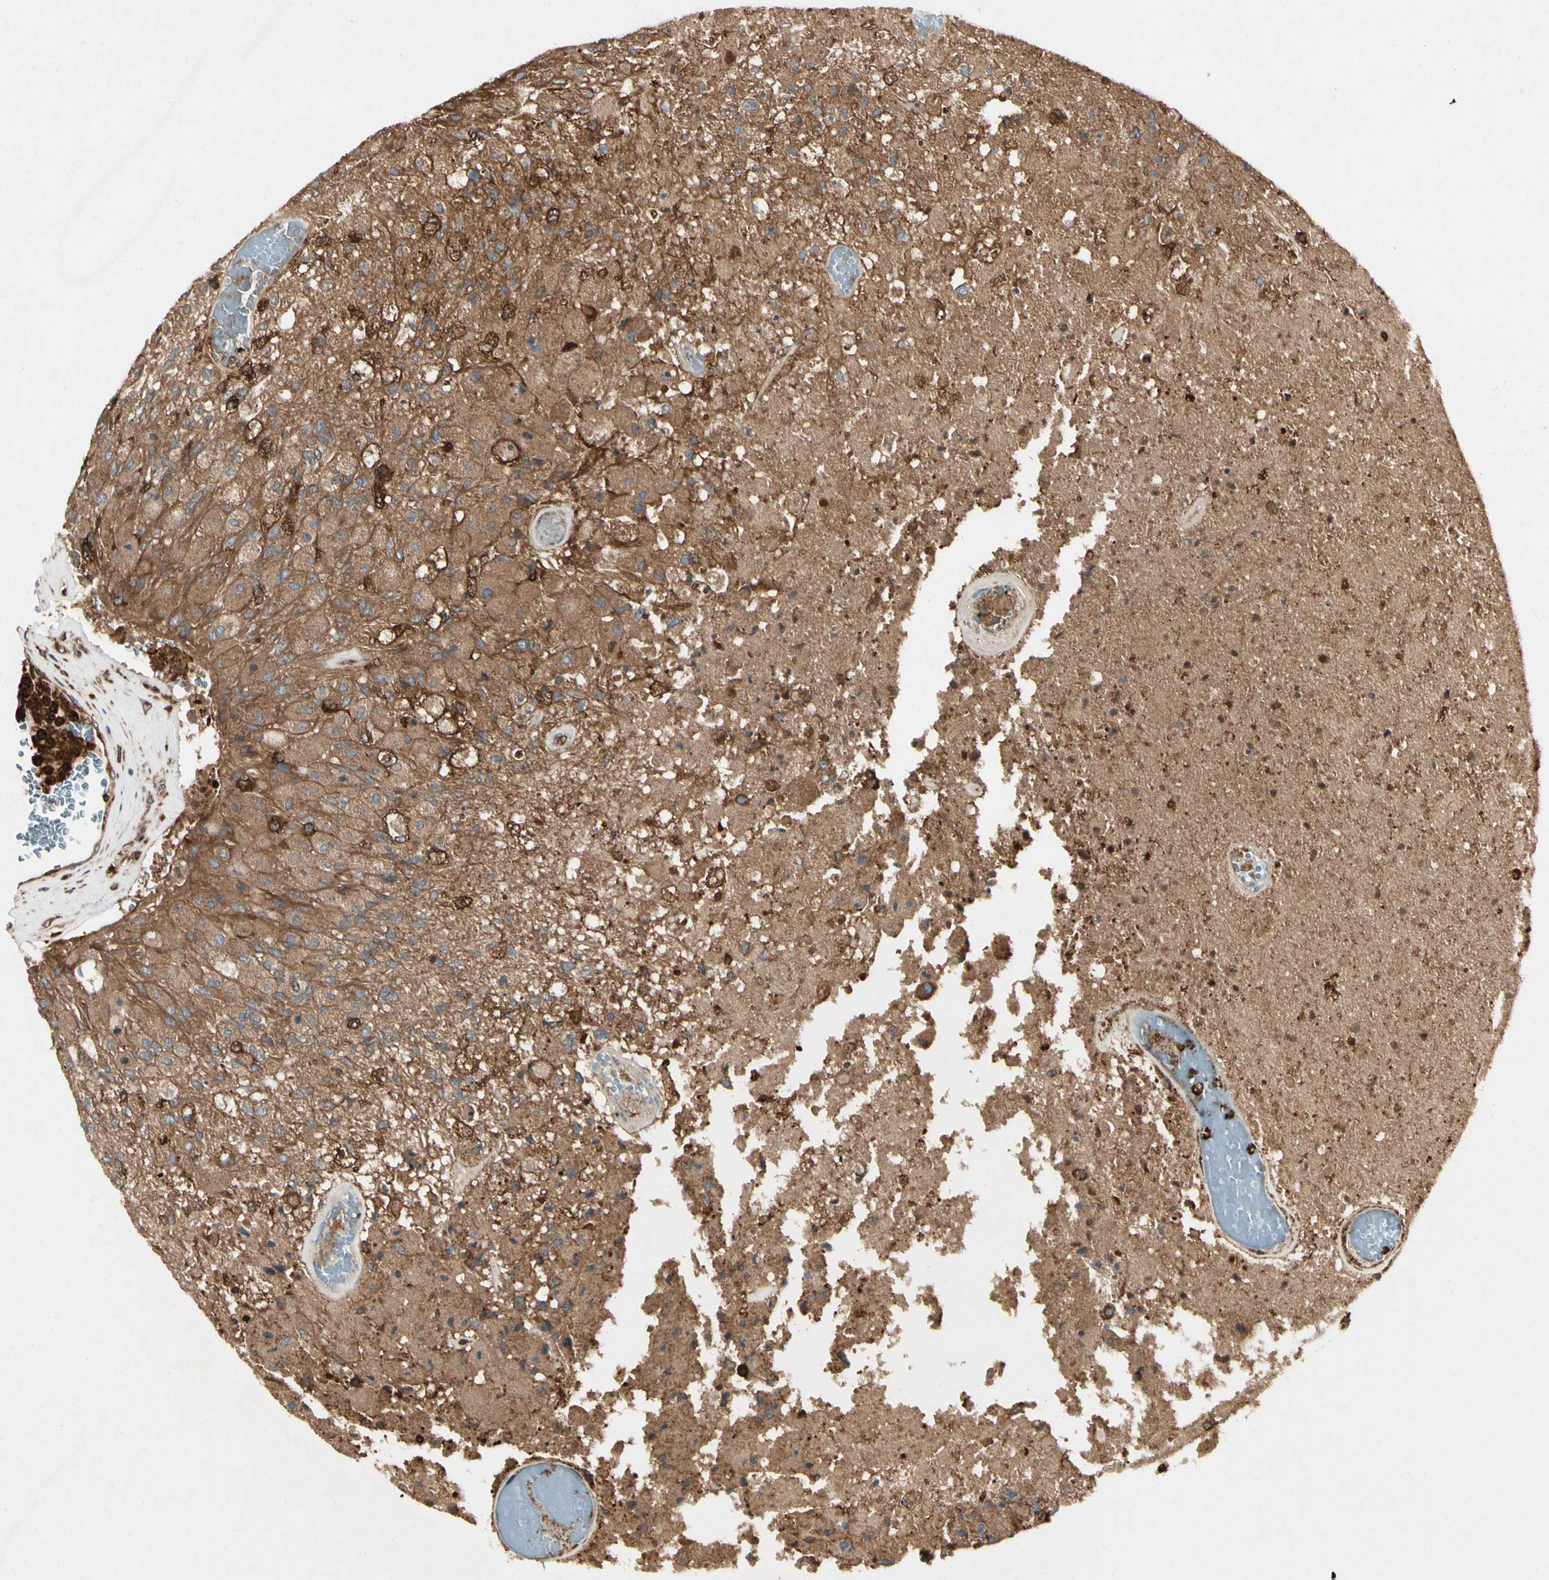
{"staining": {"intensity": "moderate", "quantity": ">75%", "location": "cytoplasmic/membranous"}, "tissue": "glioma", "cell_type": "Tumor cells", "image_type": "cancer", "snomed": [{"axis": "morphology", "description": "Normal tissue, NOS"}, {"axis": "morphology", "description": "Glioma, malignant, High grade"}, {"axis": "topography", "description": "Cerebral cortex"}], "caption": "Immunohistochemistry photomicrograph of high-grade glioma (malignant) stained for a protein (brown), which shows medium levels of moderate cytoplasmic/membranous positivity in about >75% of tumor cells.", "gene": "ARPC2", "patient": {"sex": "male", "age": 77}}